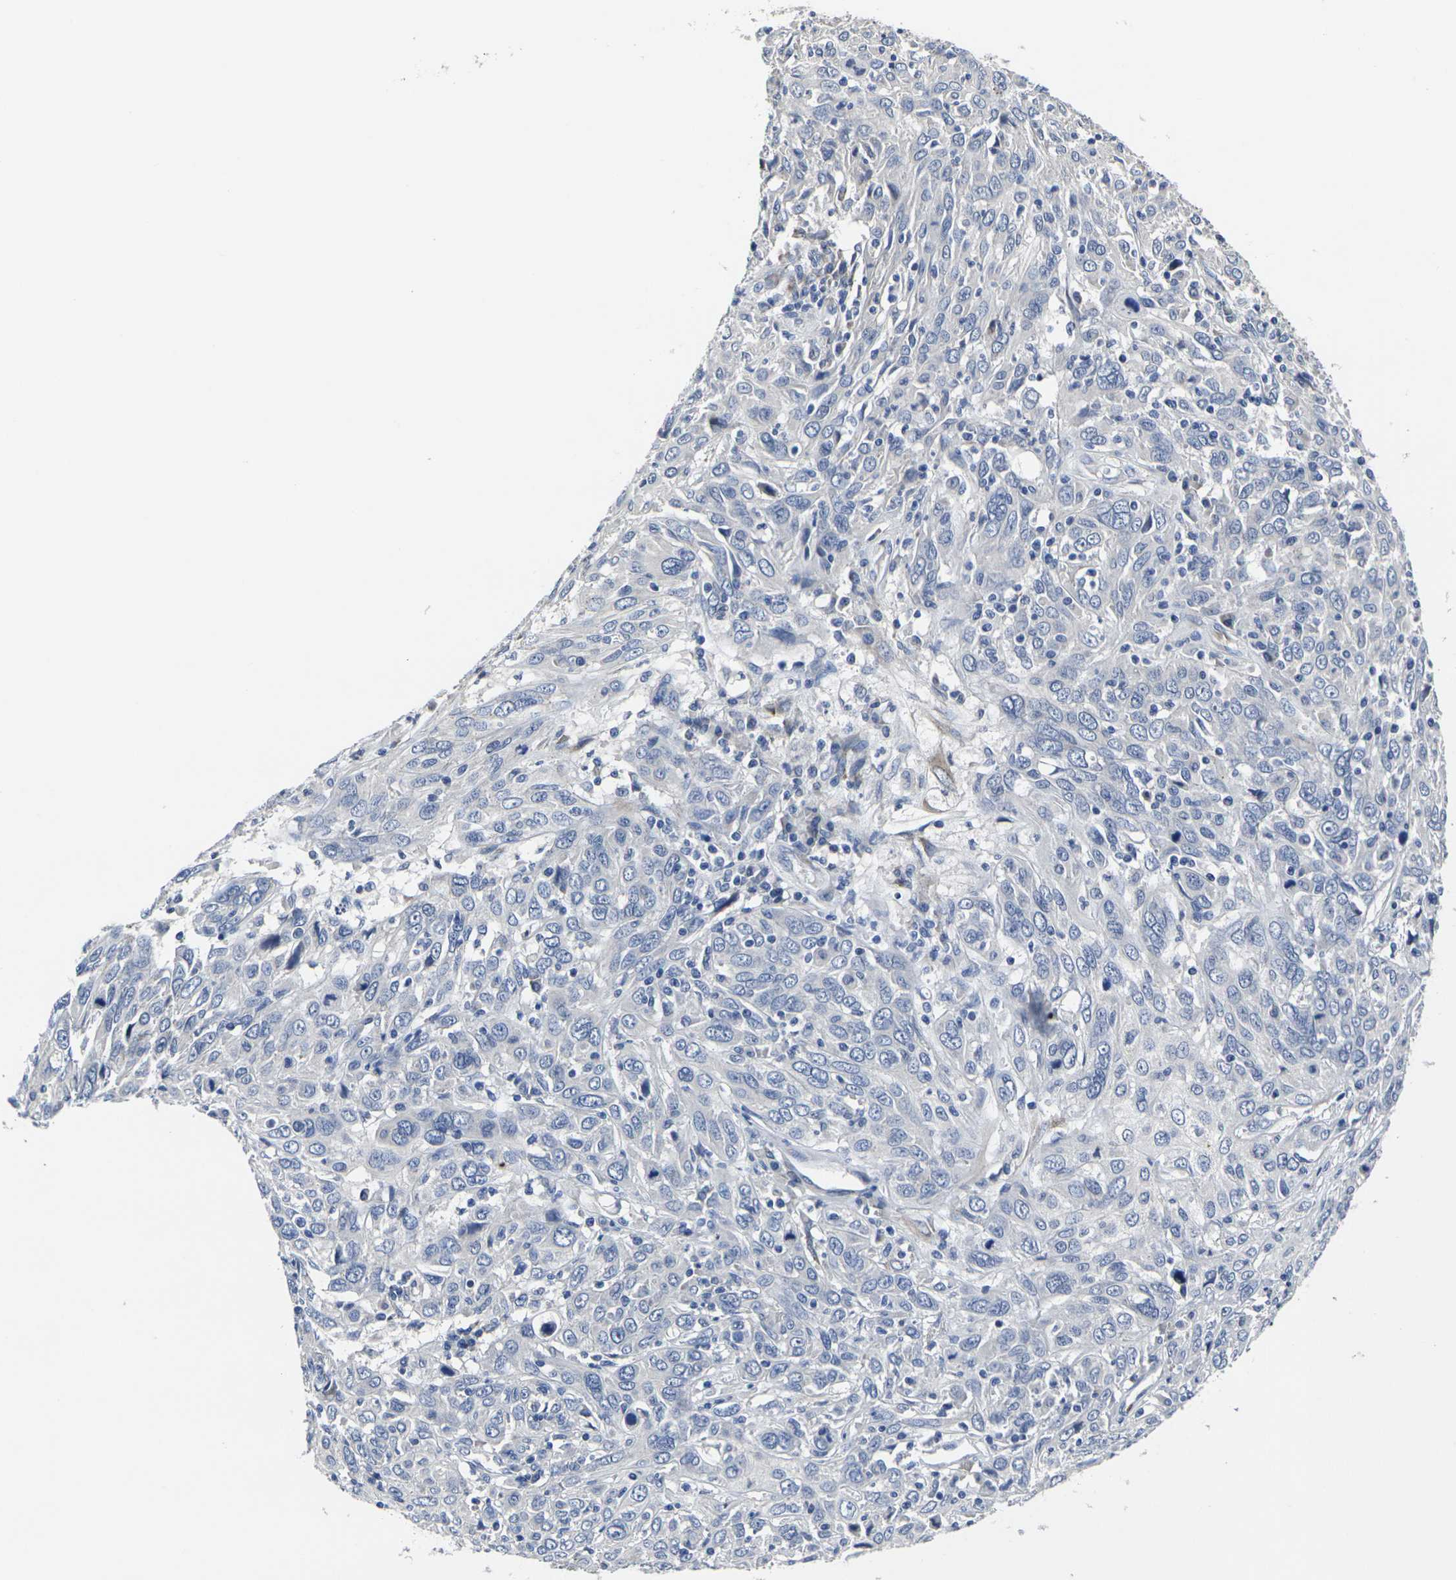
{"staining": {"intensity": "negative", "quantity": "none", "location": "none"}, "tissue": "cervical cancer", "cell_type": "Tumor cells", "image_type": "cancer", "snomed": [{"axis": "morphology", "description": "Squamous cell carcinoma, NOS"}, {"axis": "topography", "description": "Cervix"}], "caption": "Cervical cancer stained for a protein using immunohistochemistry (IHC) reveals no expression tumor cells.", "gene": "CYP2C8", "patient": {"sex": "female", "age": 46}}